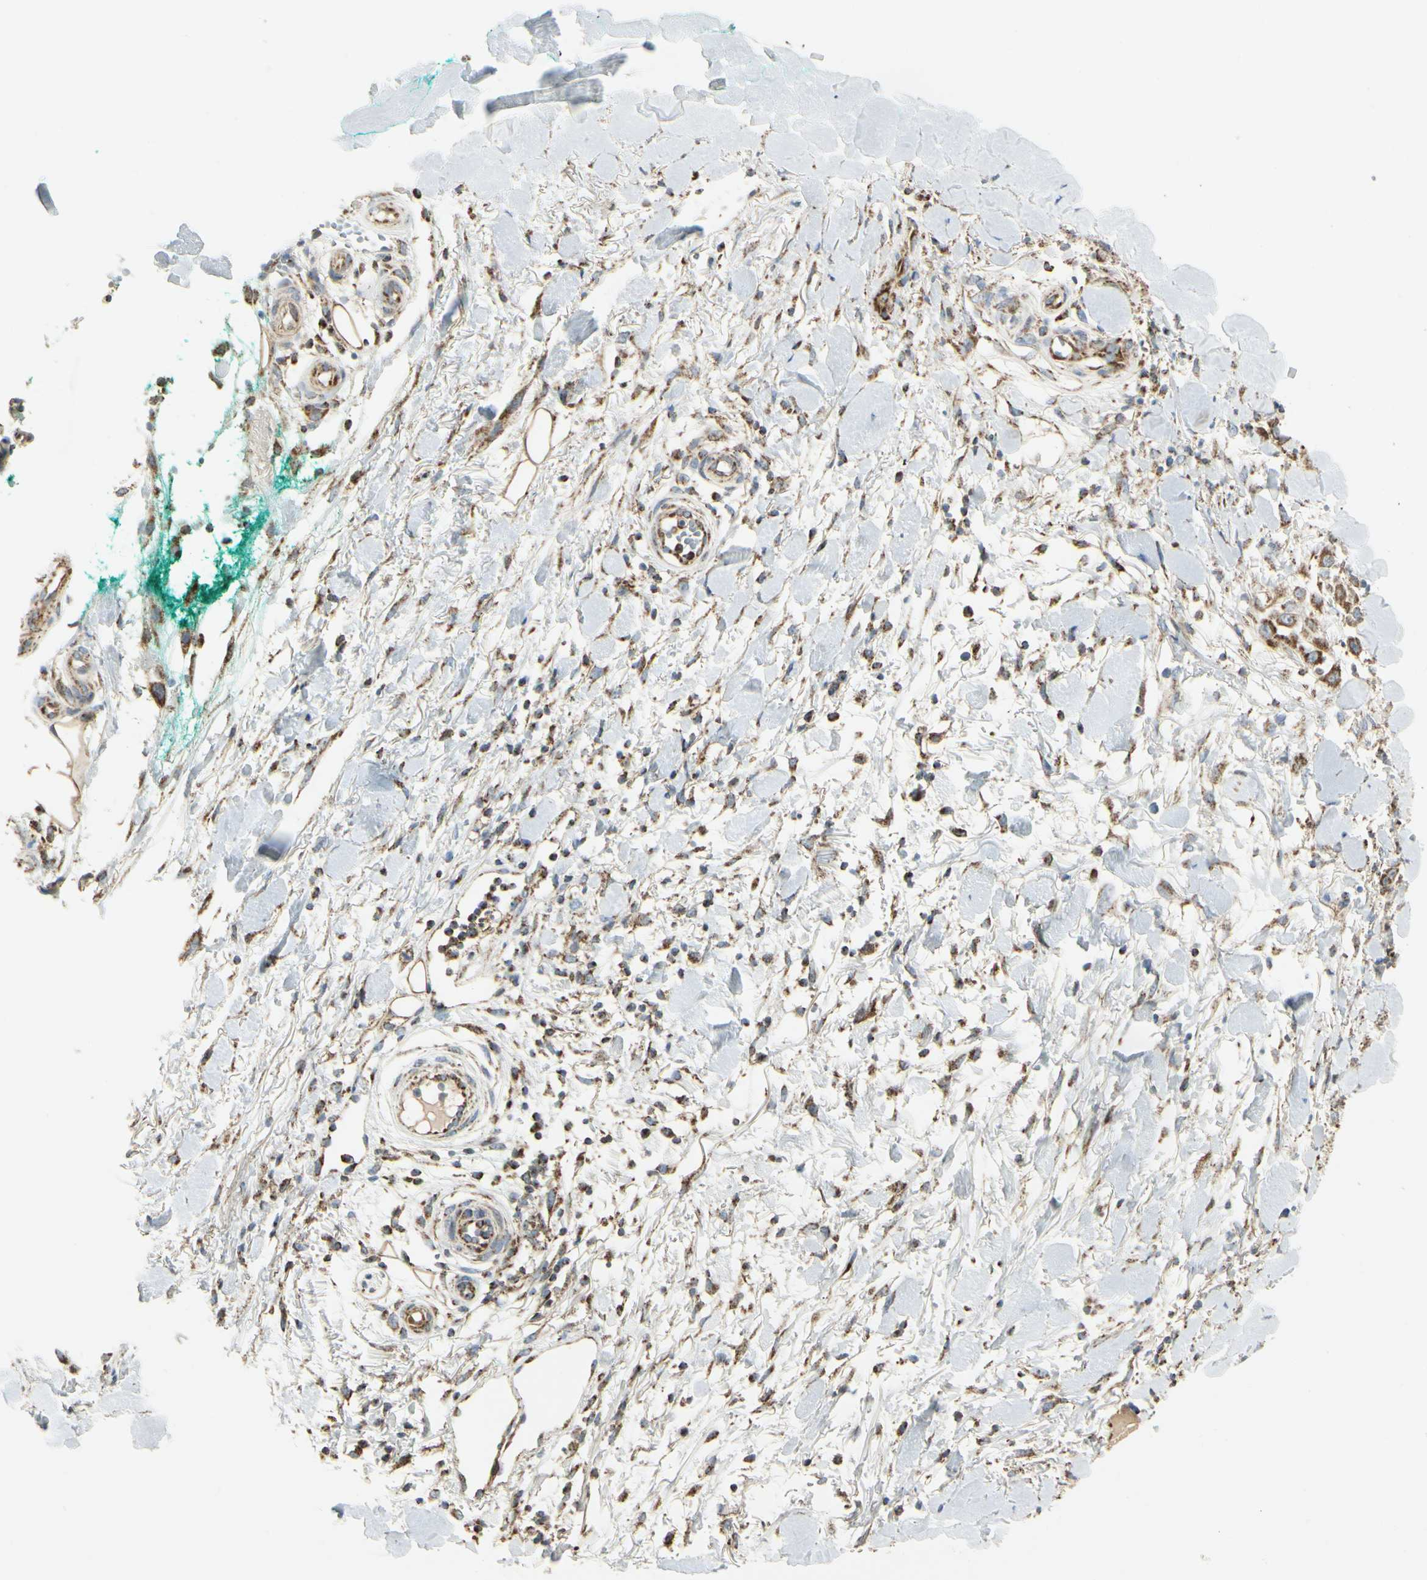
{"staining": {"intensity": "moderate", "quantity": ">75%", "location": "cytoplasmic/membranous"}, "tissue": "skin cancer", "cell_type": "Tumor cells", "image_type": "cancer", "snomed": [{"axis": "morphology", "description": "Squamous cell carcinoma, NOS"}, {"axis": "topography", "description": "Skin"}], "caption": "The histopathology image exhibits a brown stain indicating the presence of a protein in the cytoplasmic/membranous of tumor cells in skin squamous cell carcinoma. (DAB = brown stain, brightfield microscopy at high magnification).", "gene": "ANKS6", "patient": {"sex": "female", "age": 42}}